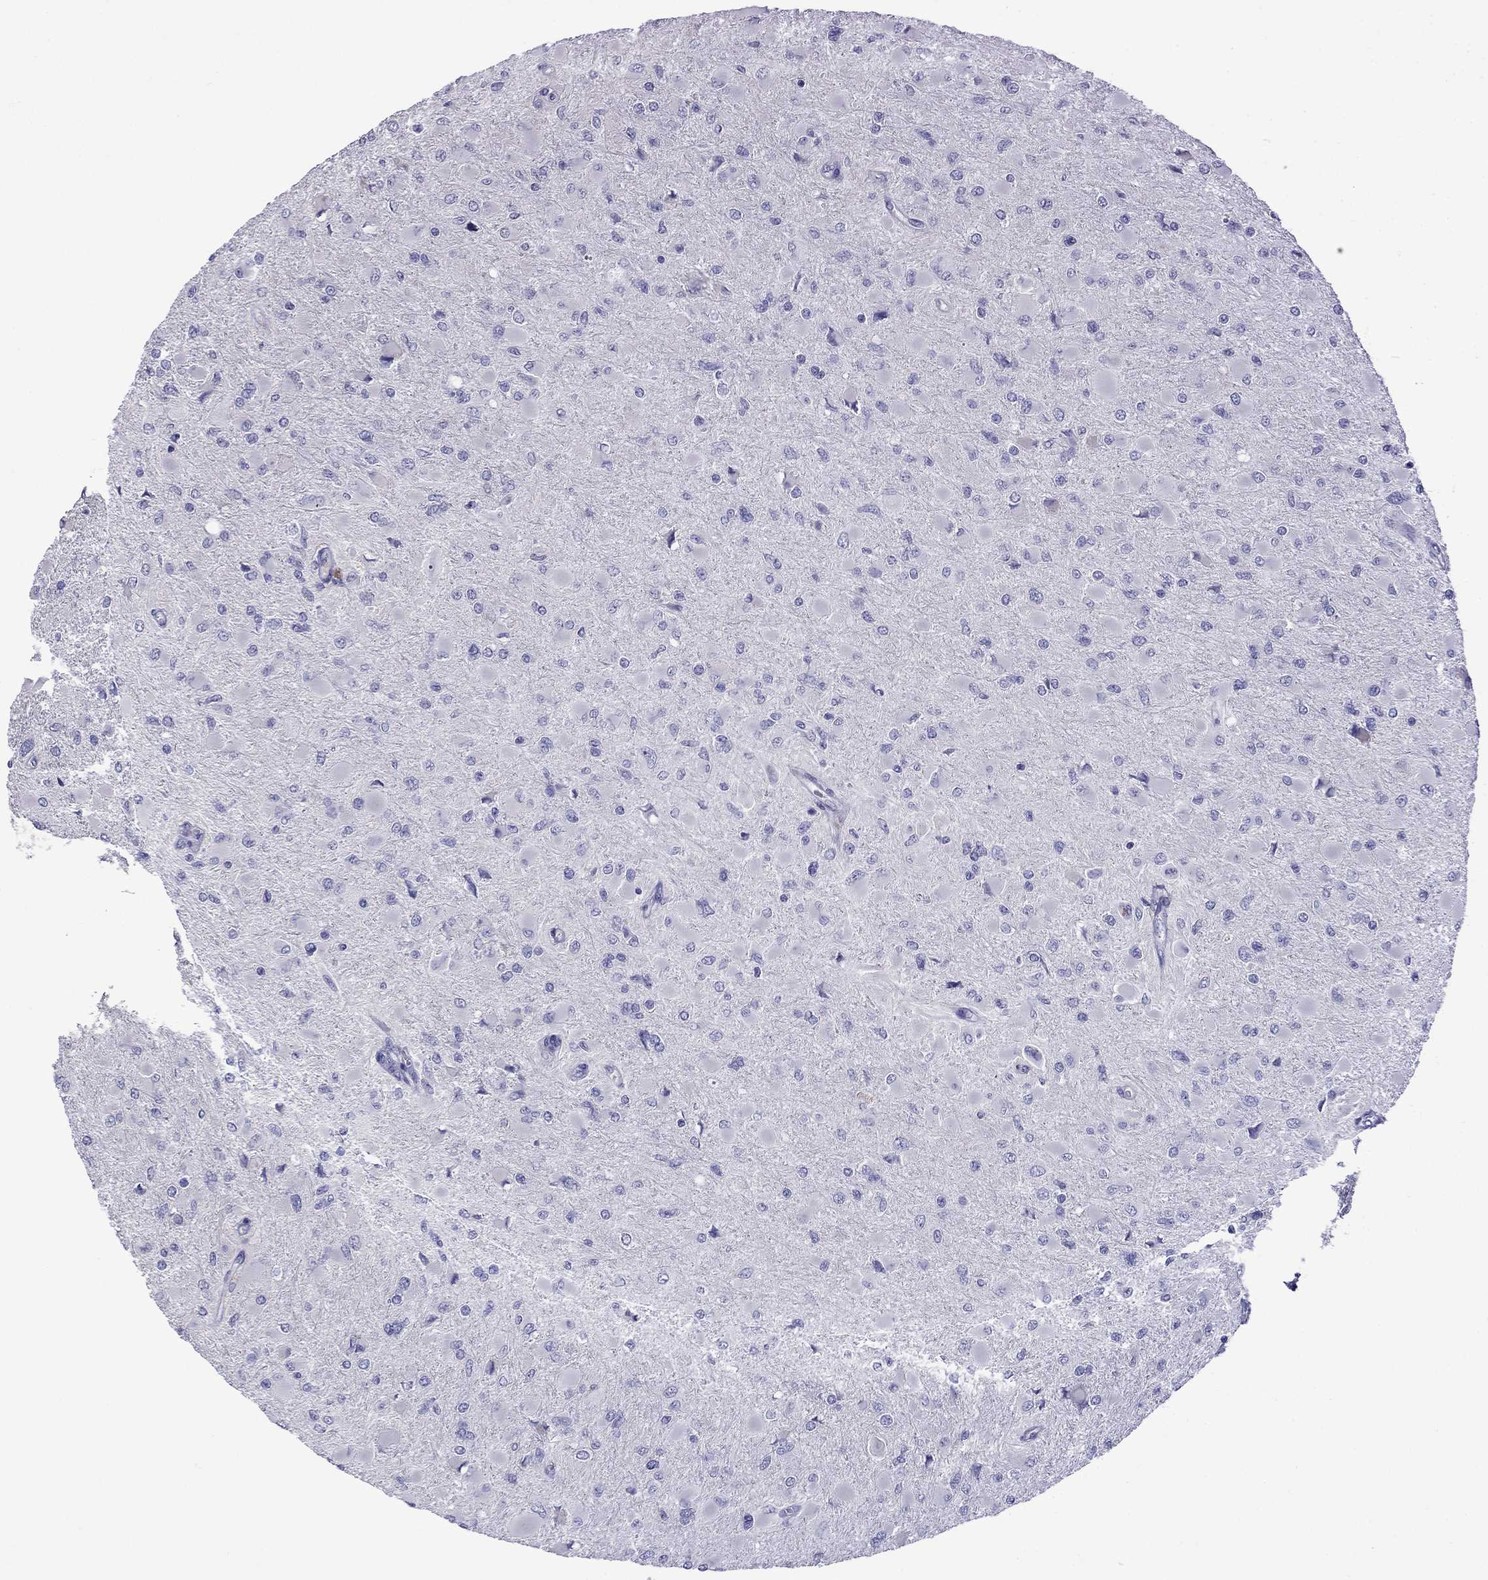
{"staining": {"intensity": "negative", "quantity": "none", "location": "none"}, "tissue": "glioma", "cell_type": "Tumor cells", "image_type": "cancer", "snomed": [{"axis": "morphology", "description": "Glioma, malignant, High grade"}, {"axis": "topography", "description": "Cerebral cortex"}], "caption": "Photomicrograph shows no protein expression in tumor cells of glioma tissue.", "gene": "STAR", "patient": {"sex": "female", "age": 36}}